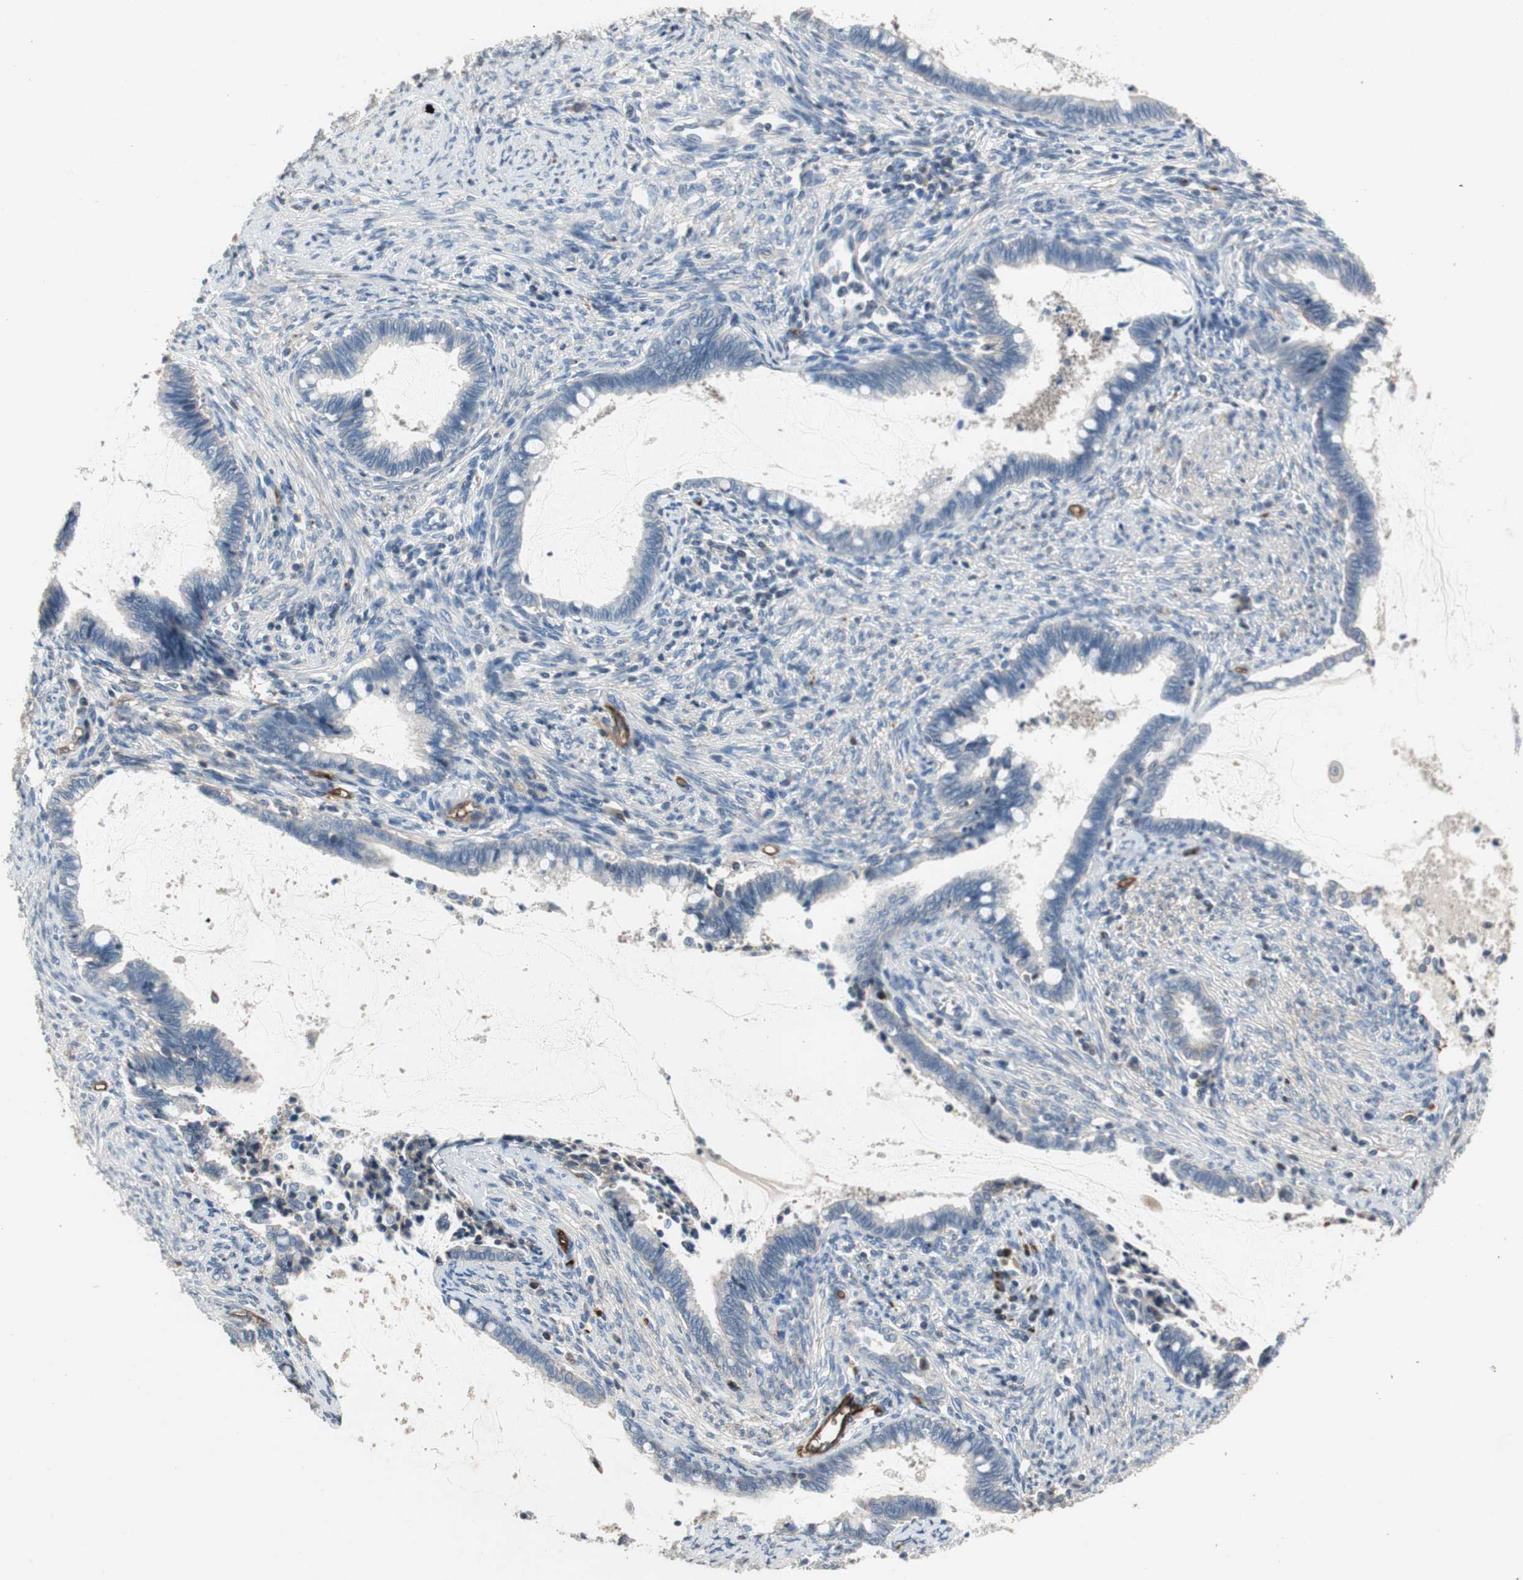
{"staining": {"intensity": "negative", "quantity": "none", "location": "none"}, "tissue": "cervical cancer", "cell_type": "Tumor cells", "image_type": "cancer", "snomed": [{"axis": "morphology", "description": "Adenocarcinoma, NOS"}, {"axis": "topography", "description": "Cervix"}], "caption": "A high-resolution image shows immunohistochemistry staining of cervical adenocarcinoma, which shows no significant positivity in tumor cells.", "gene": "ALPL", "patient": {"sex": "female", "age": 44}}